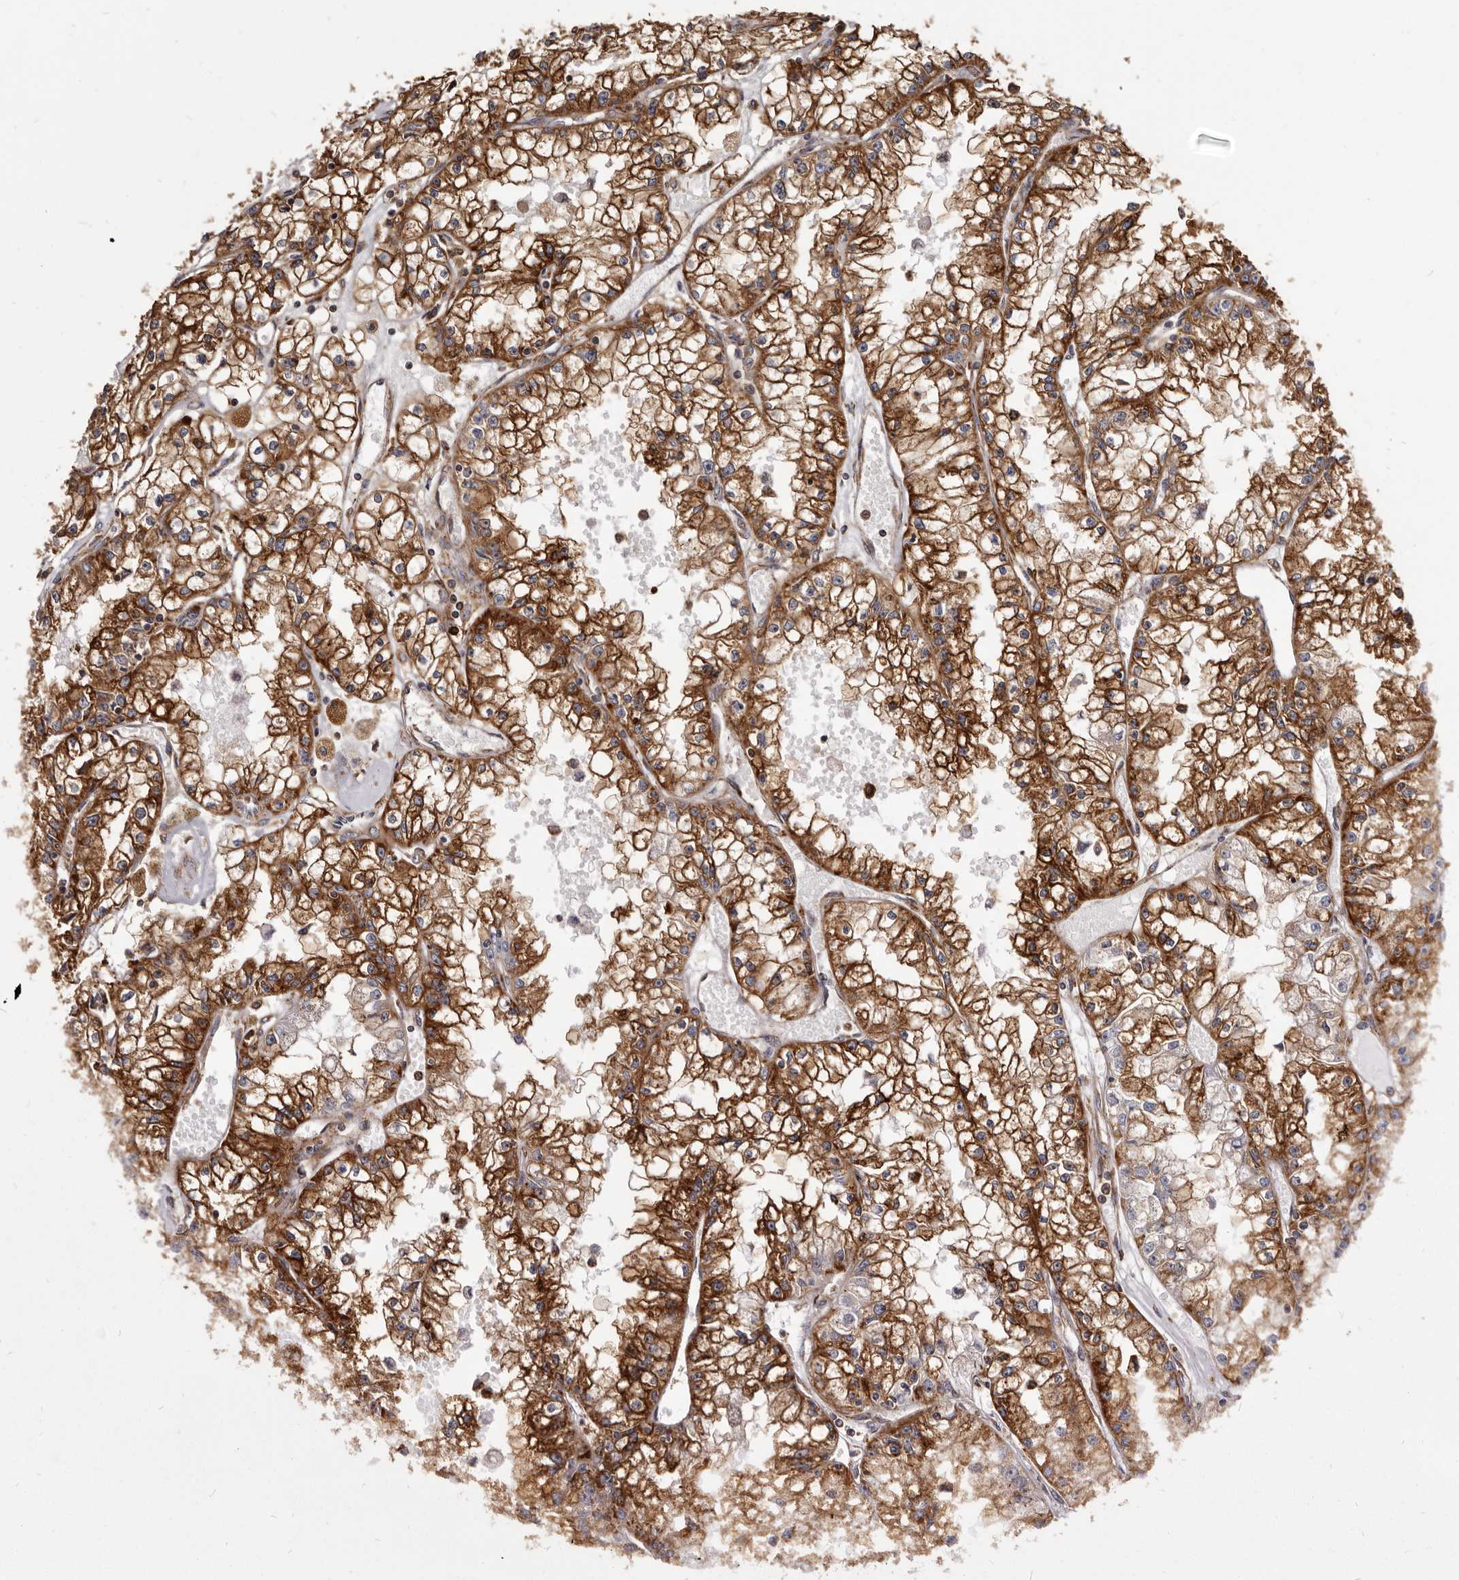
{"staining": {"intensity": "strong", "quantity": ">75%", "location": "cytoplasmic/membranous"}, "tissue": "renal cancer", "cell_type": "Tumor cells", "image_type": "cancer", "snomed": [{"axis": "morphology", "description": "Adenocarcinoma, NOS"}, {"axis": "topography", "description": "Kidney"}], "caption": "DAB (3,3'-diaminobenzidine) immunohistochemical staining of human renal cancer (adenocarcinoma) reveals strong cytoplasmic/membranous protein staining in approximately >75% of tumor cells.", "gene": "TPD52", "patient": {"sex": "male", "age": 56}}